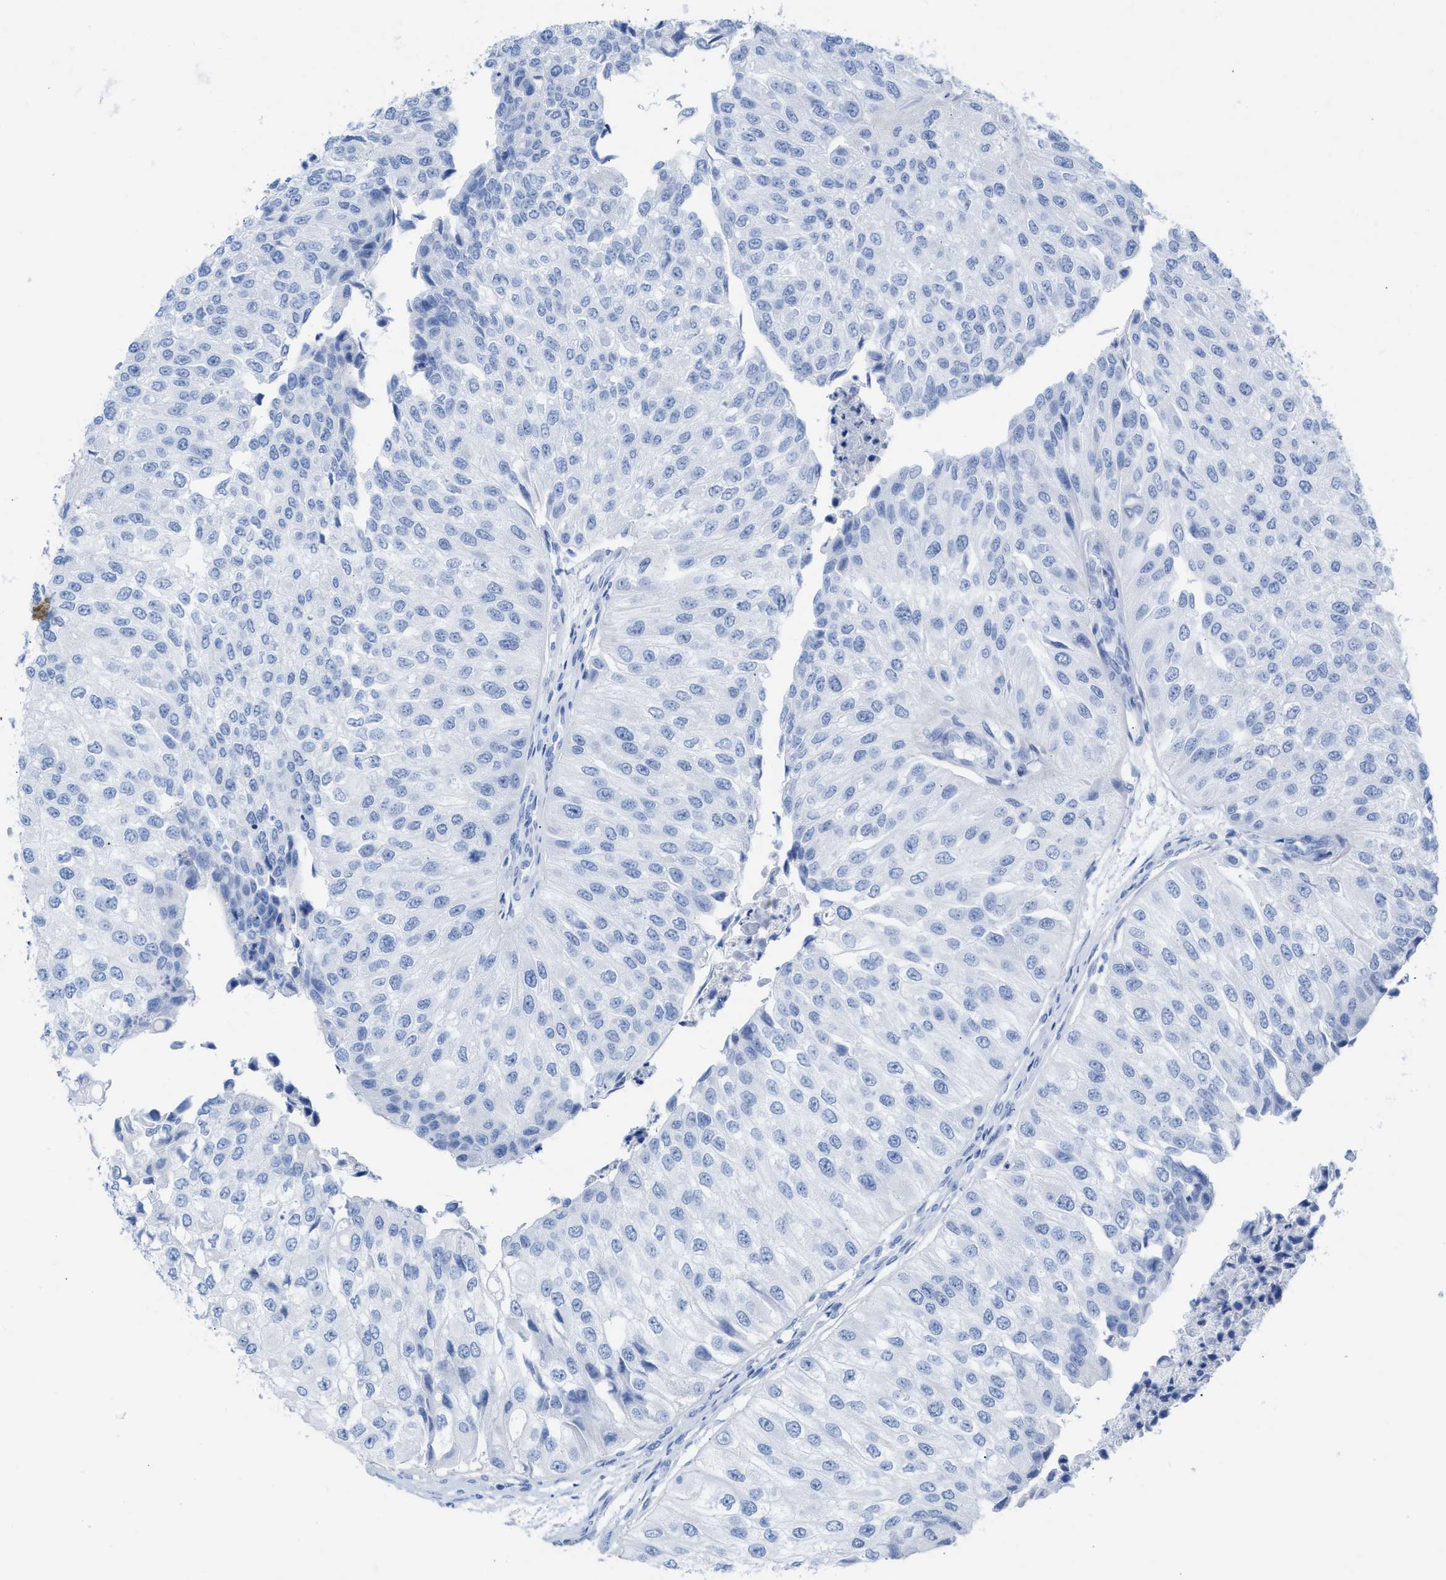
{"staining": {"intensity": "negative", "quantity": "none", "location": "none"}, "tissue": "urothelial cancer", "cell_type": "Tumor cells", "image_type": "cancer", "snomed": [{"axis": "morphology", "description": "Urothelial carcinoma, High grade"}, {"axis": "topography", "description": "Kidney"}, {"axis": "topography", "description": "Urinary bladder"}], "caption": "Image shows no protein expression in tumor cells of high-grade urothelial carcinoma tissue. (DAB (3,3'-diaminobenzidine) immunohistochemistry visualized using brightfield microscopy, high magnification).", "gene": "CPA1", "patient": {"sex": "male", "age": 77}}